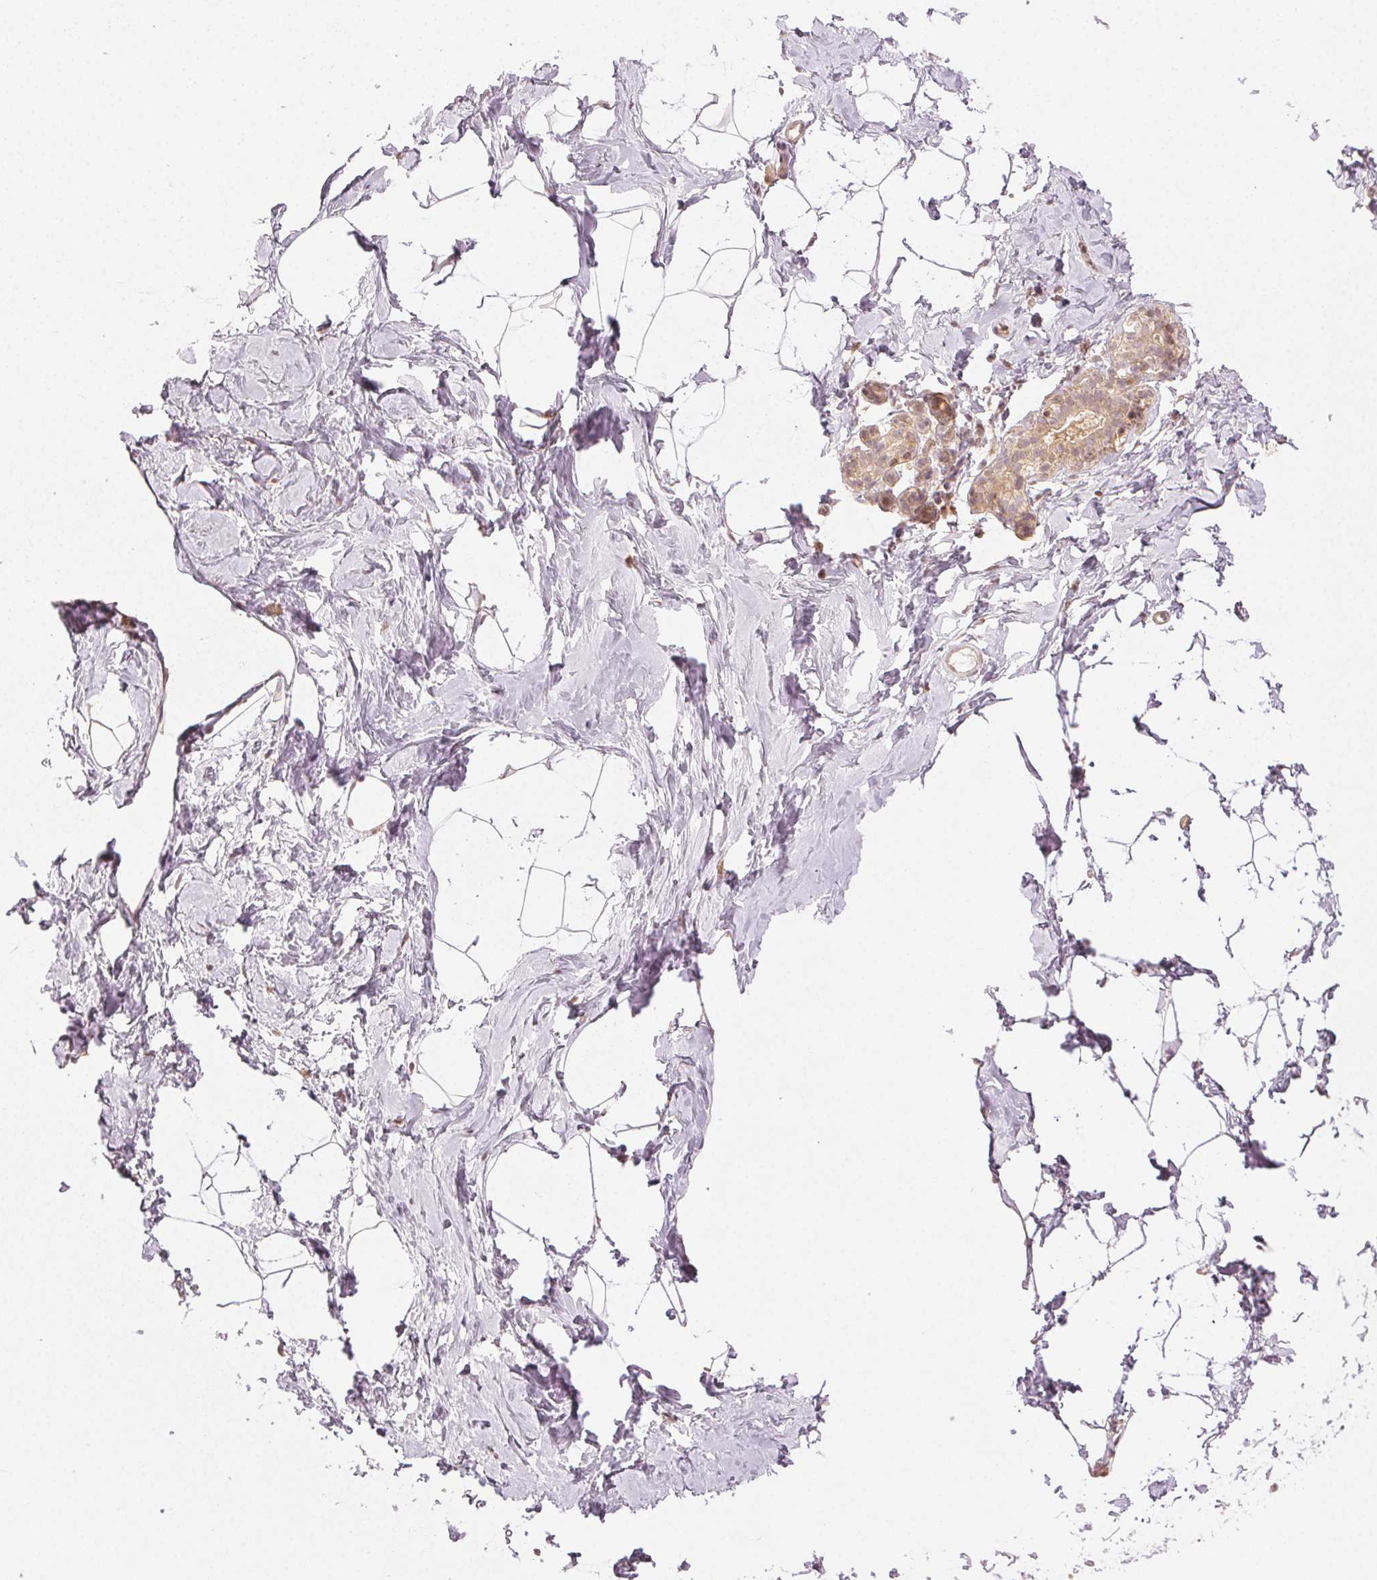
{"staining": {"intensity": "negative", "quantity": "none", "location": "none"}, "tissue": "breast", "cell_type": "Adipocytes", "image_type": "normal", "snomed": [{"axis": "morphology", "description": "Normal tissue, NOS"}, {"axis": "topography", "description": "Breast"}], "caption": "The micrograph shows no significant expression in adipocytes of breast. (Stains: DAB (3,3'-diaminobenzidine) immunohistochemistry with hematoxylin counter stain, Microscopy: brightfield microscopy at high magnification).", "gene": "MAPK14", "patient": {"sex": "female", "age": 32}}